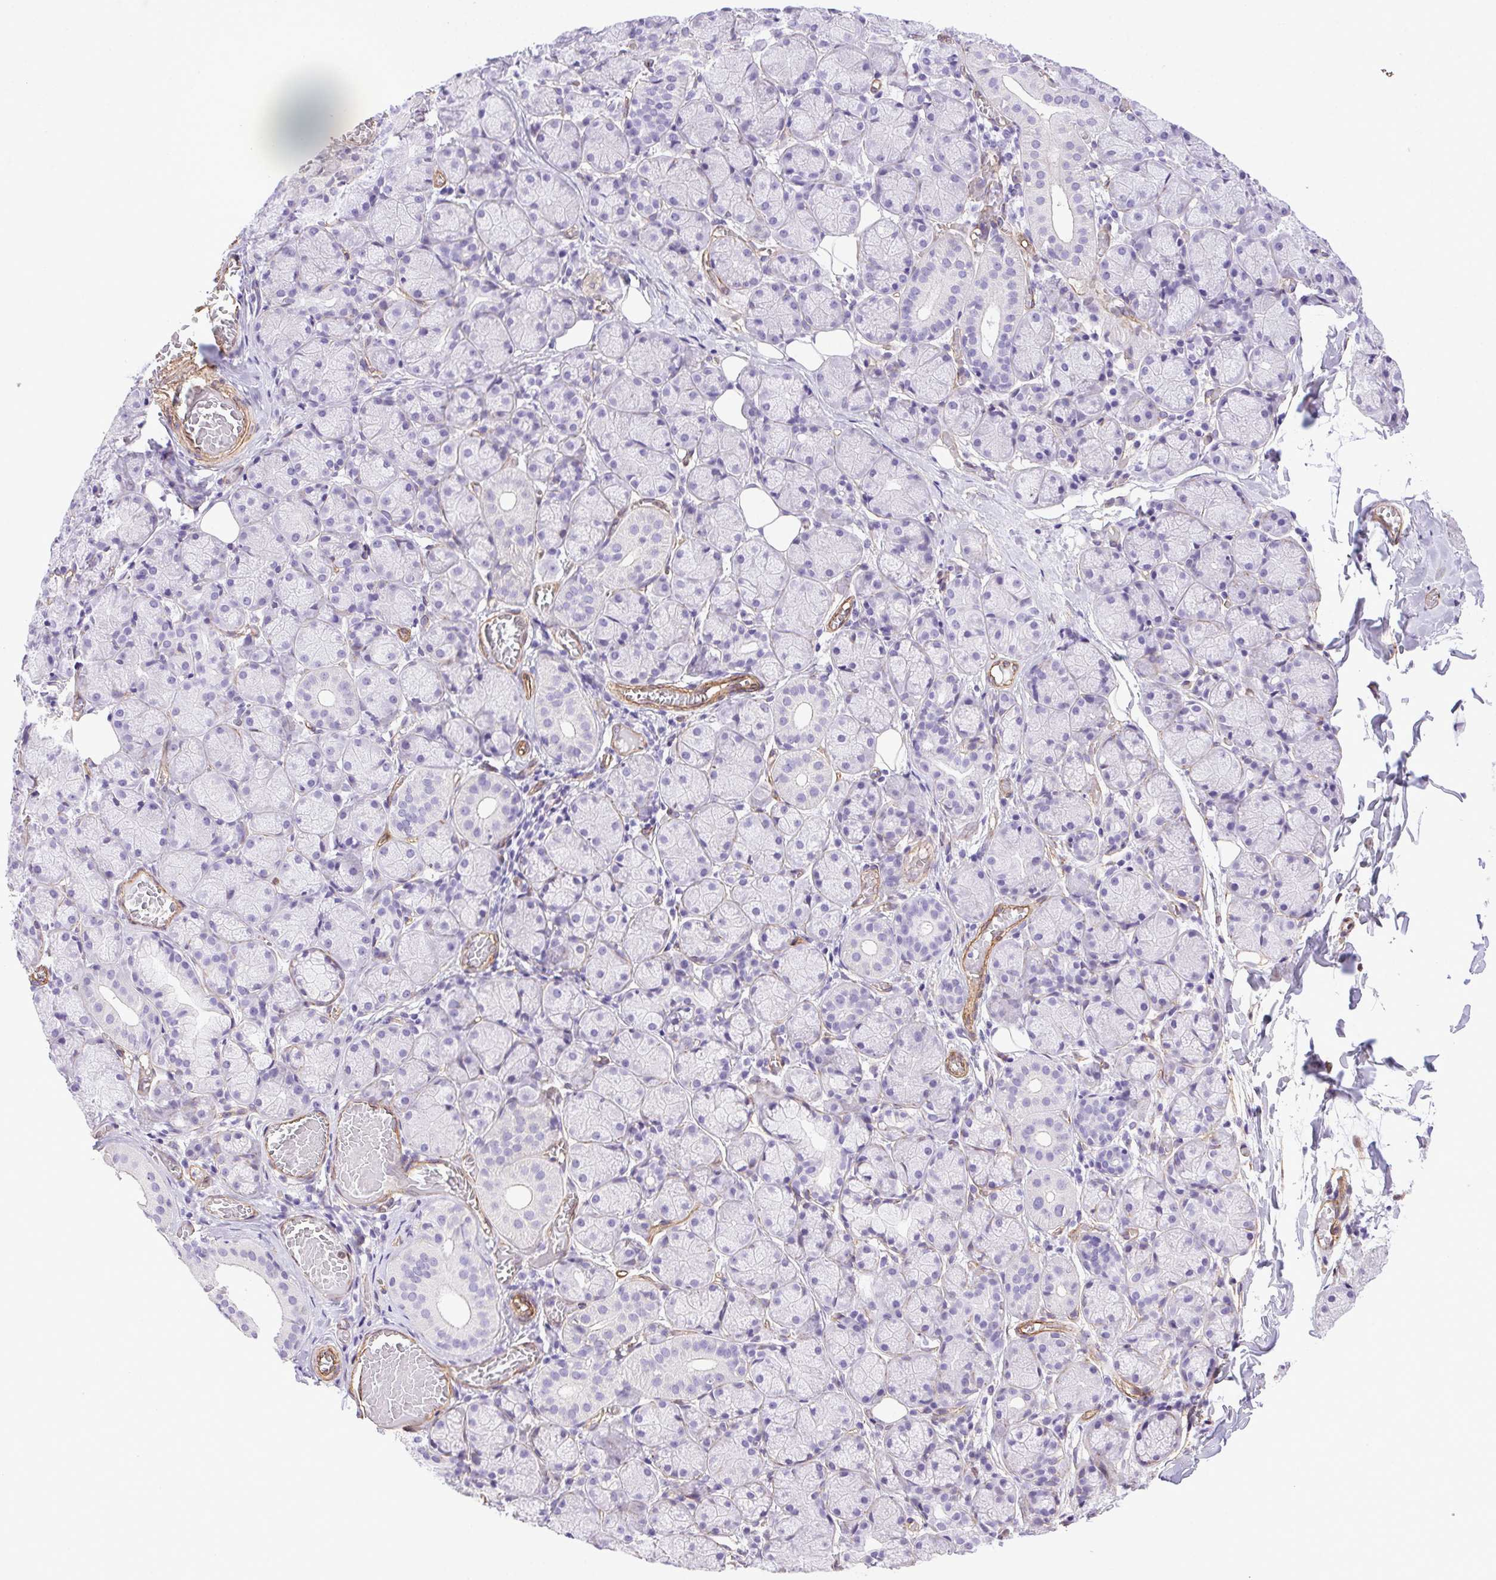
{"staining": {"intensity": "negative", "quantity": "none", "location": "none"}, "tissue": "salivary gland", "cell_type": "Glandular cells", "image_type": "normal", "snomed": [{"axis": "morphology", "description": "Normal tissue, NOS"}, {"axis": "topography", "description": "Salivary gland"}, {"axis": "topography", "description": "Peripheral nerve tissue"}], "caption": "Immunohistochemistry (IHC) micrograph of unremarkable salivary gland: human salivary gland stained with DAB (3,3'-diaminobenzidine) reveals no significant protein expression in glandular cells.", "gene": "SHCBP1L", "patient": {"sex": "female", "age": 24}}